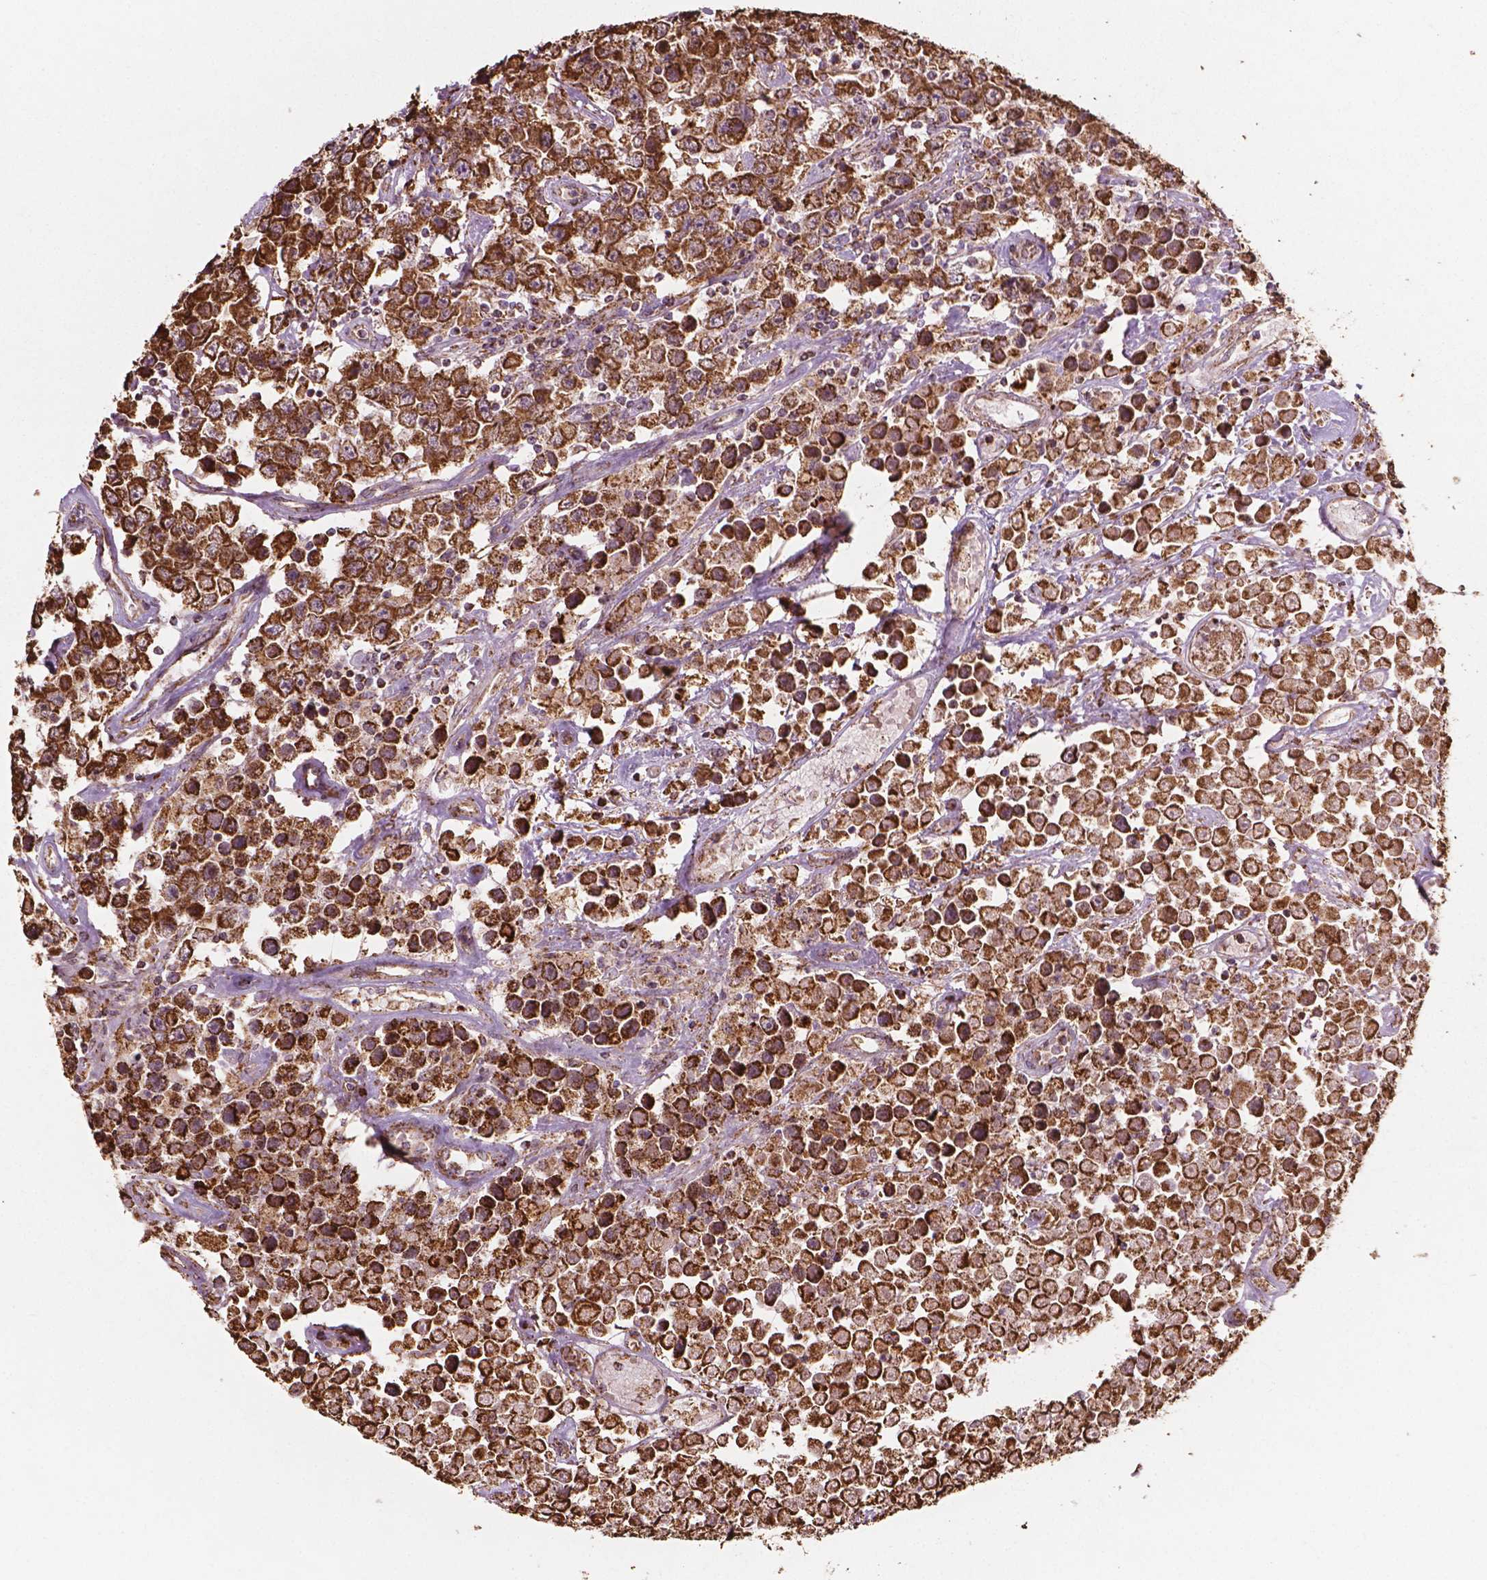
{"staining": {"intensity": "moderate", "quantity": ">75%", "location": "cytoplasmic/membranous"}, "tissue": "testis cancer", "cell_type": "Tumor cells", "image_type": "cancer", "snomed": [{"axis": "morphology", "description": "Seminoma, NOS"}, {"axis": "topography", "description": "Testis"}], "caption": "A high-resolution image shows immunohistochemistry (IHC) staining of testis cancer (seminoma), which displays moderate cytoplasmic/membranous positivity in about >75% of tumor cells.", "gene": "HS3ST3A1", "patient": {"sex": "male", "age": 52}}